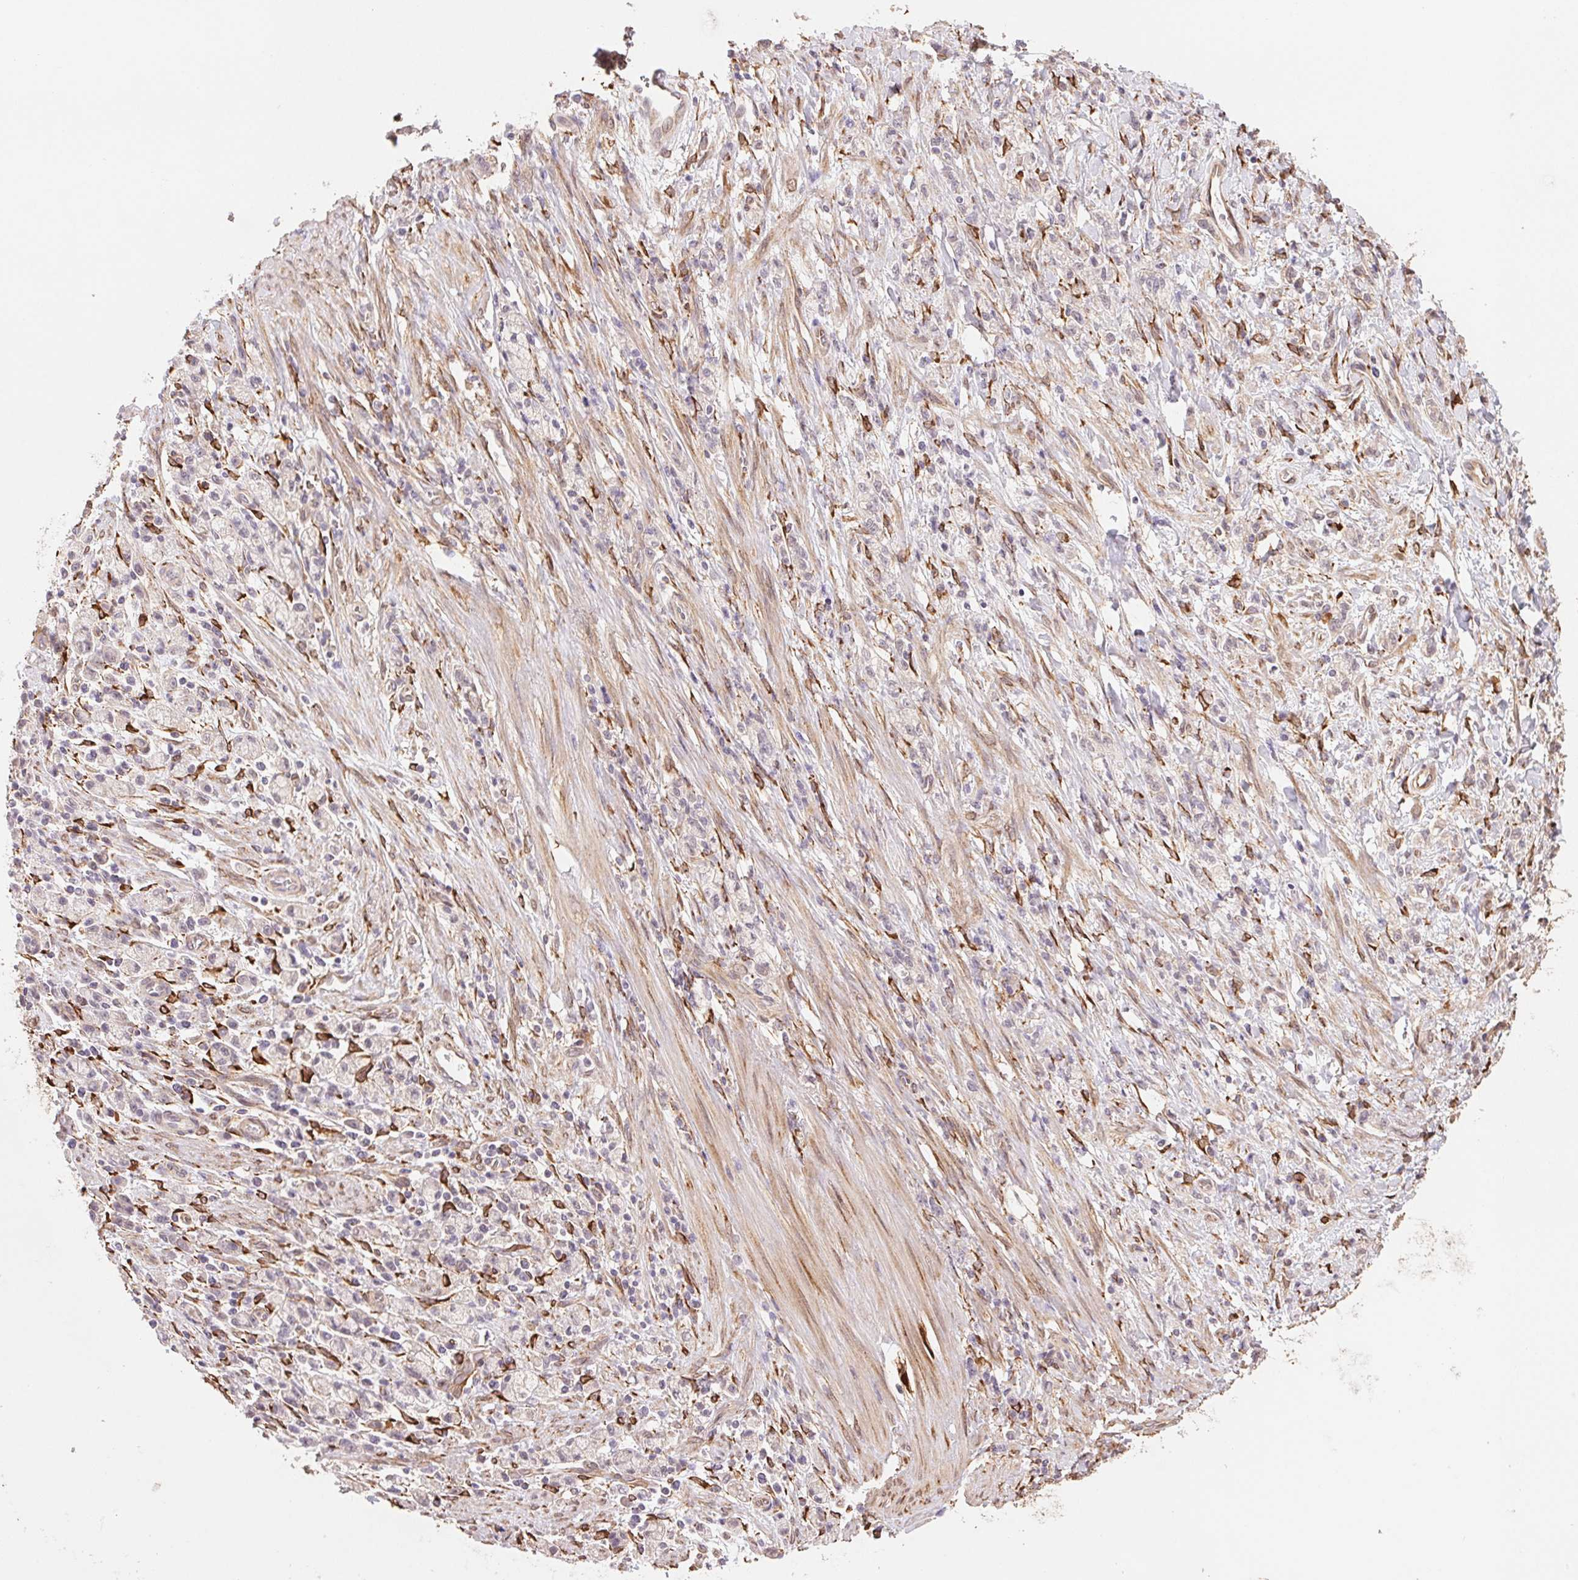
{"staining": {"intensity": "negative", "quantity": "none", "location": "none"}, "tissue": "stomach cancer", "cell_type": "Tumor cells", "image_type": "cancer", "snomed": [{"axis": "morphology", "description": "Adenocarcinoma, NOS"}, {"axis": "topography", "description": "Stomach"}], "caption": "This is an immunohistochemistry (IHC) micrograph of stomach cancer. There is no staining in tumor cells.", "gene": "FKBP10", "patient": {"sex": "male", "age": 77}}